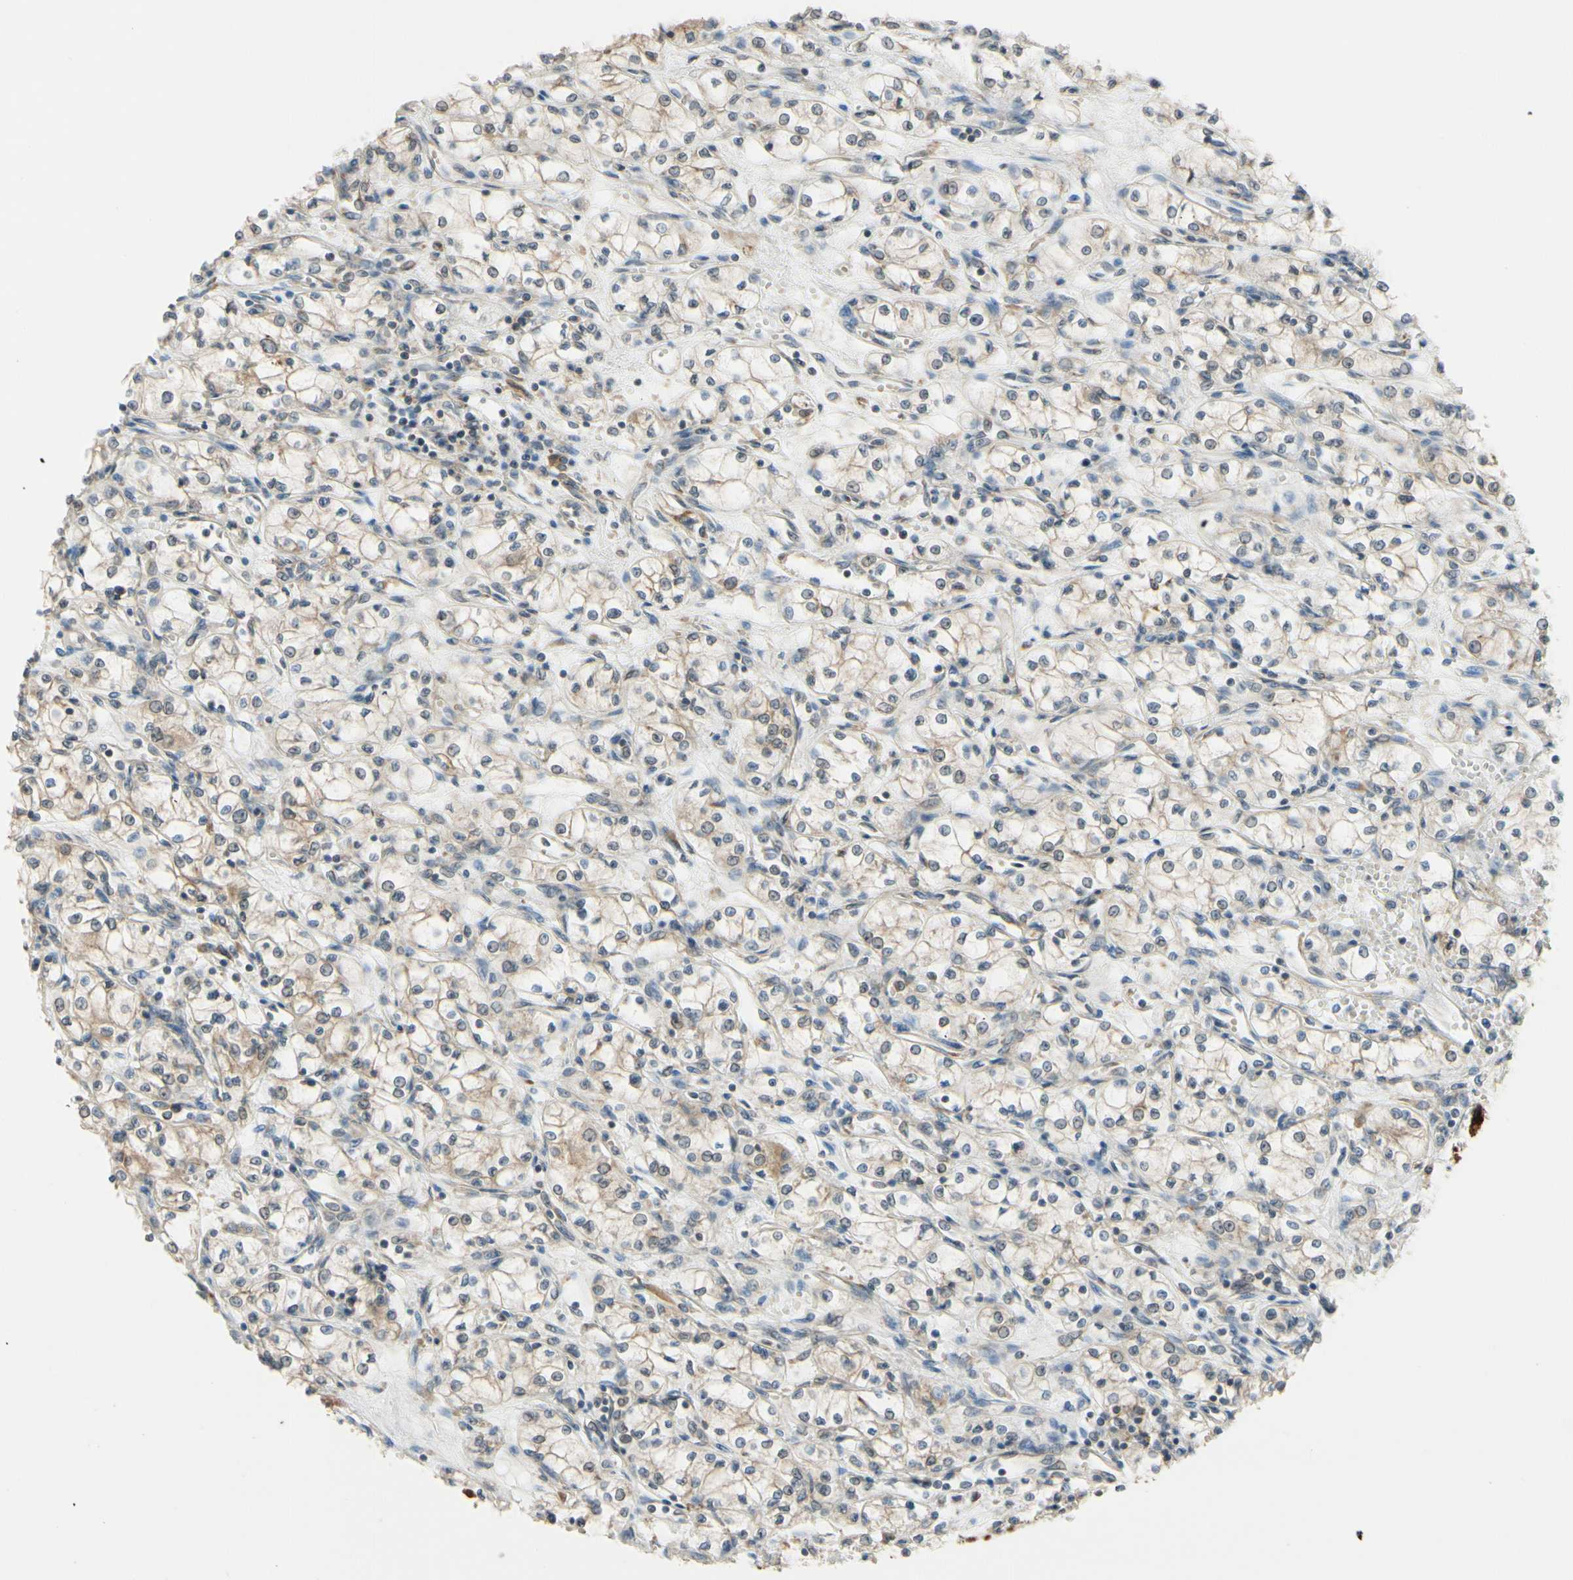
{"staining": {"intensity": "weak", "quantity": "<25%", "location": "cytoplasmic/membranous"}, "tissue": "renal cancer", "cell_type": "Tumor cells", "image_type": "cancer", "snomed": [{"axis": "morphology", "description": "Normal tissue, NOS"}, {"axis": "morphology", "description": "Adenocarcinoma, NOS"}, {"axis": "topography", "description": "Kidney"}], "caption": "A histopathology image of renal cancer stained for a protein displays no brown staining in tumor cells.", "gene": "RPN2", "patient": {"sex": "male", "age": 59}}